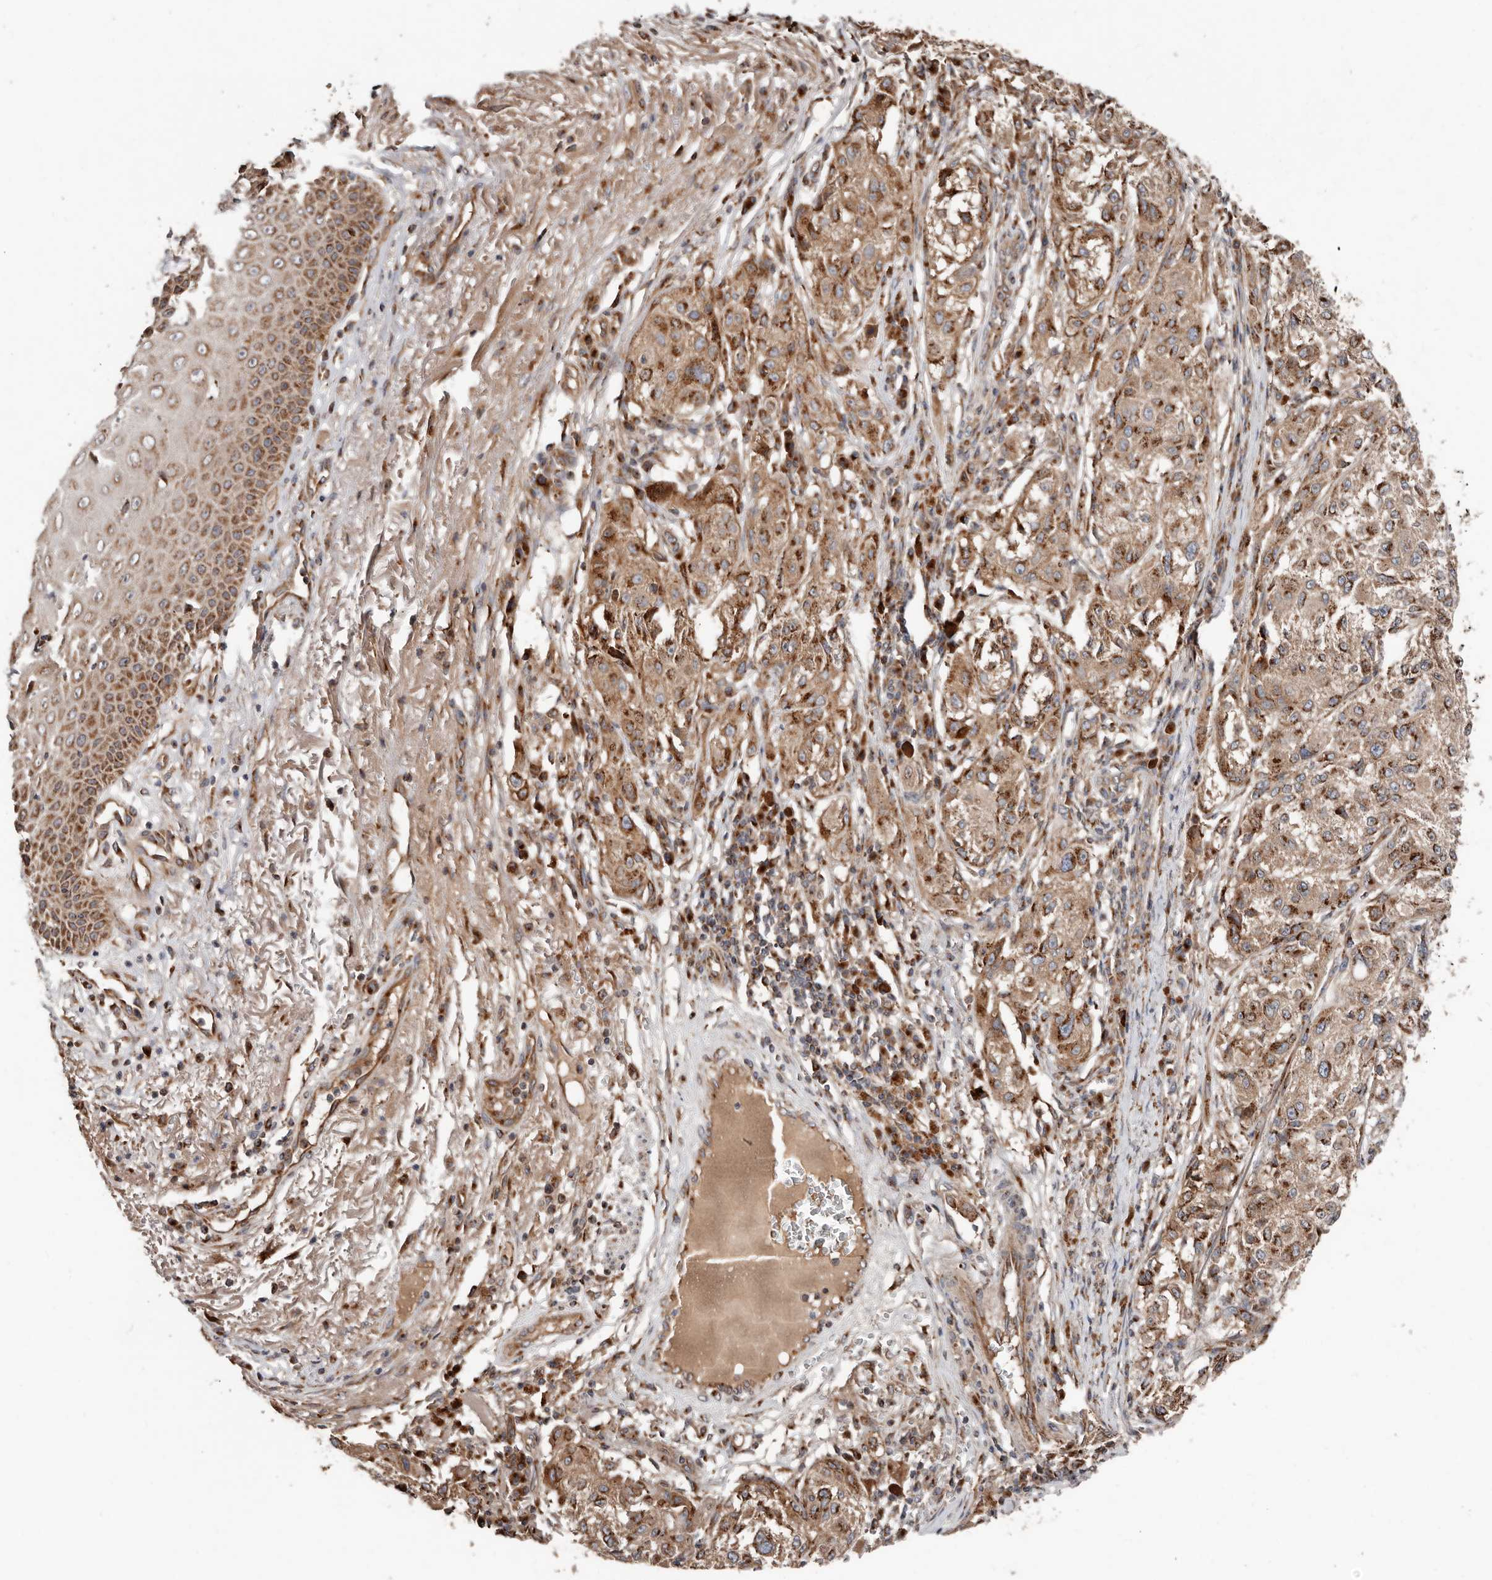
{"staining": {"intensity": "moderate", "quantity": ">75%", "location": "cytoplasmic/membranous"}, "tissue": "melanoma", "cell_type": "Tumor cells", "image_type": "cancer", "snomed": [{"axis": "morphology", "description": "Necrosis, NOS"}, {"axis": "morphology", "description": "Malignant melanoma, NOS"}, {"axis": "topography", "description": "Skin"}], "caption": "The histopathology image displays a brown stain indicating the presence of a protein in the cytoplasmic/membranous of tumor cells in melanoma. (DAB IHC, brown staining for protein, blue staining for nuclei).", "gene": "COG1", "patient": {"sex": "female", "age": 87}}